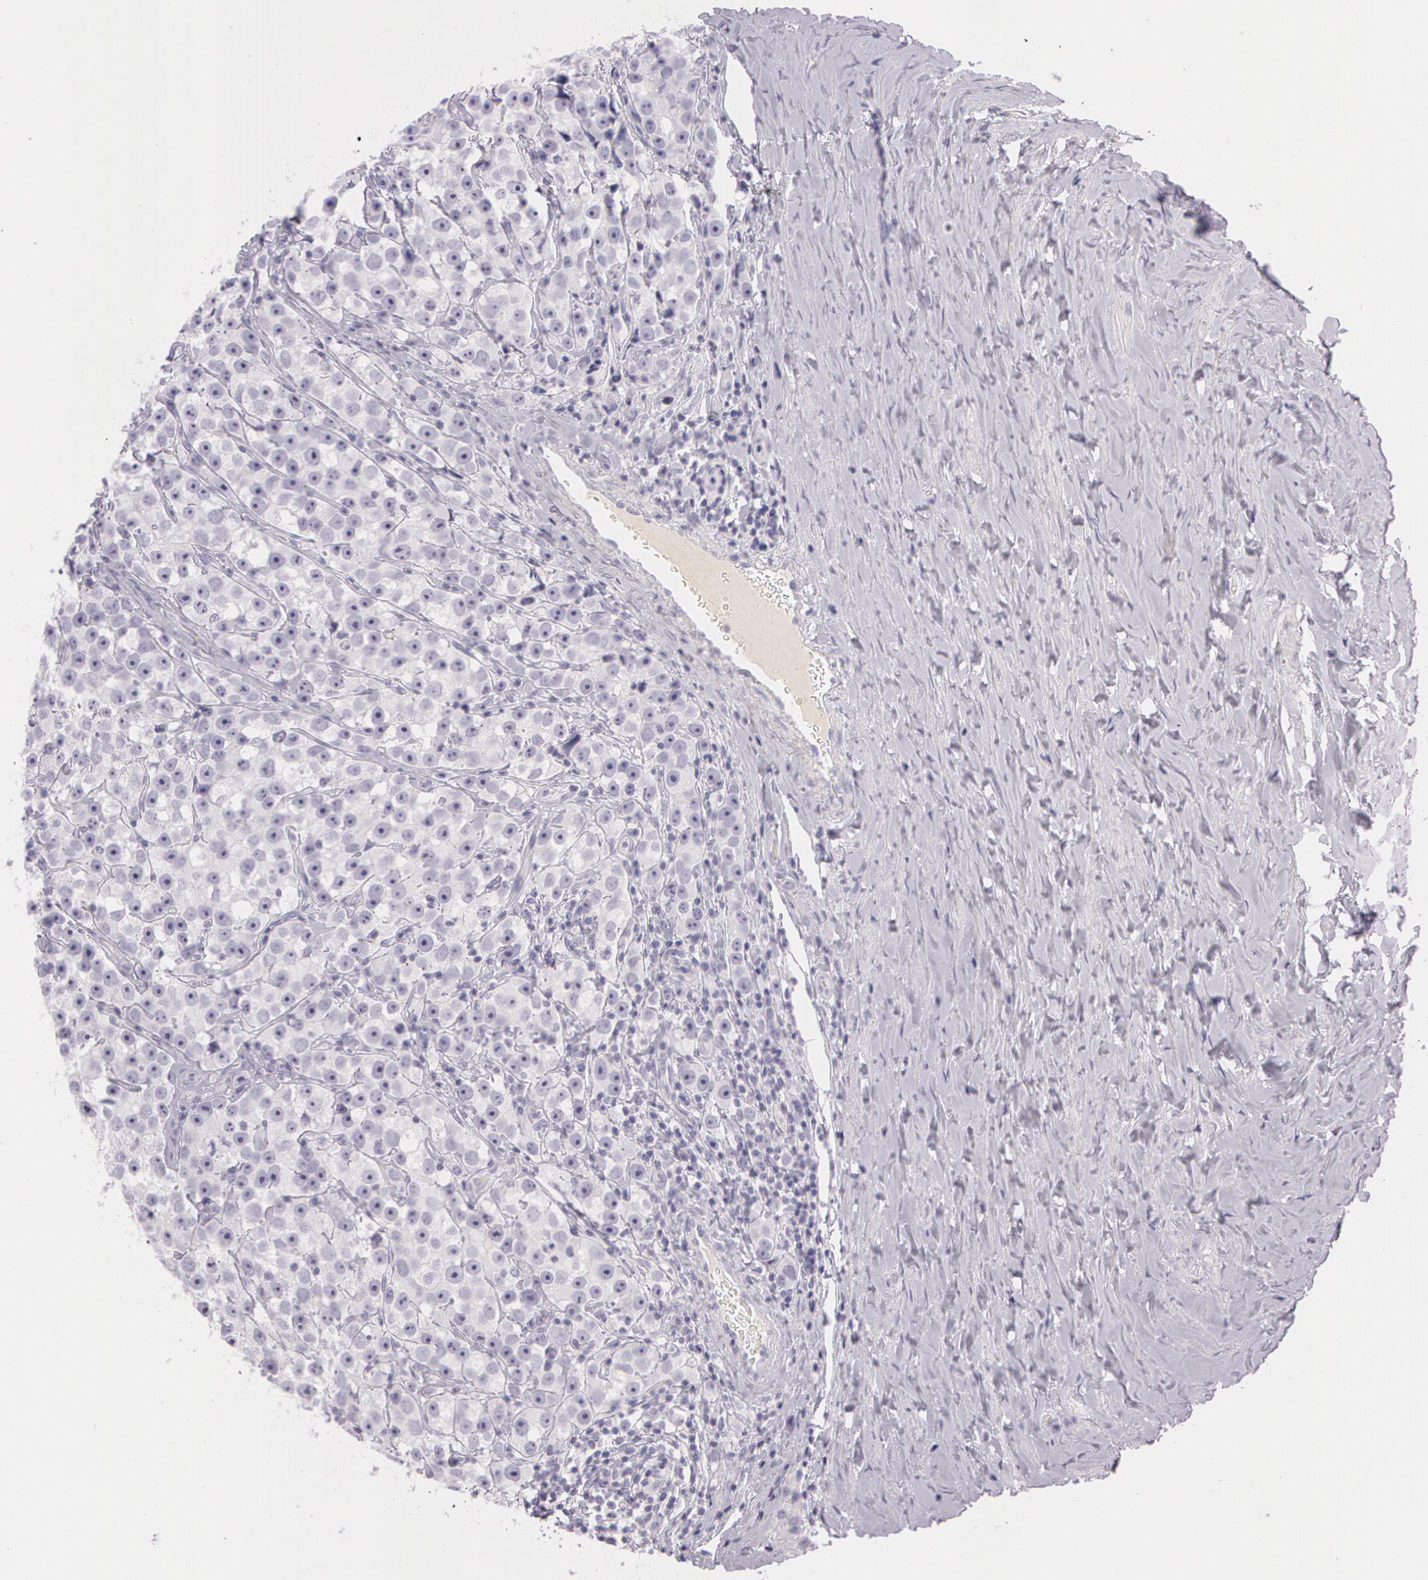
{"staining": {"intensity": "negative", "quantity": "none", "location": "none"}, "tissue": "testis cancer", "cell_type": "Tumor cells", "image_type": "cancer", "snomed": [{"axis": "morphology", "description": "Seminoma, NOS"}, {"axis": "topography", "description": "Testis"}], "caption": "This is an IHC micrograph of seminoma (testis). There is no expression in tumor cells.", "gene": "OTC", "patient": {"sex": "male", "age": 32}}